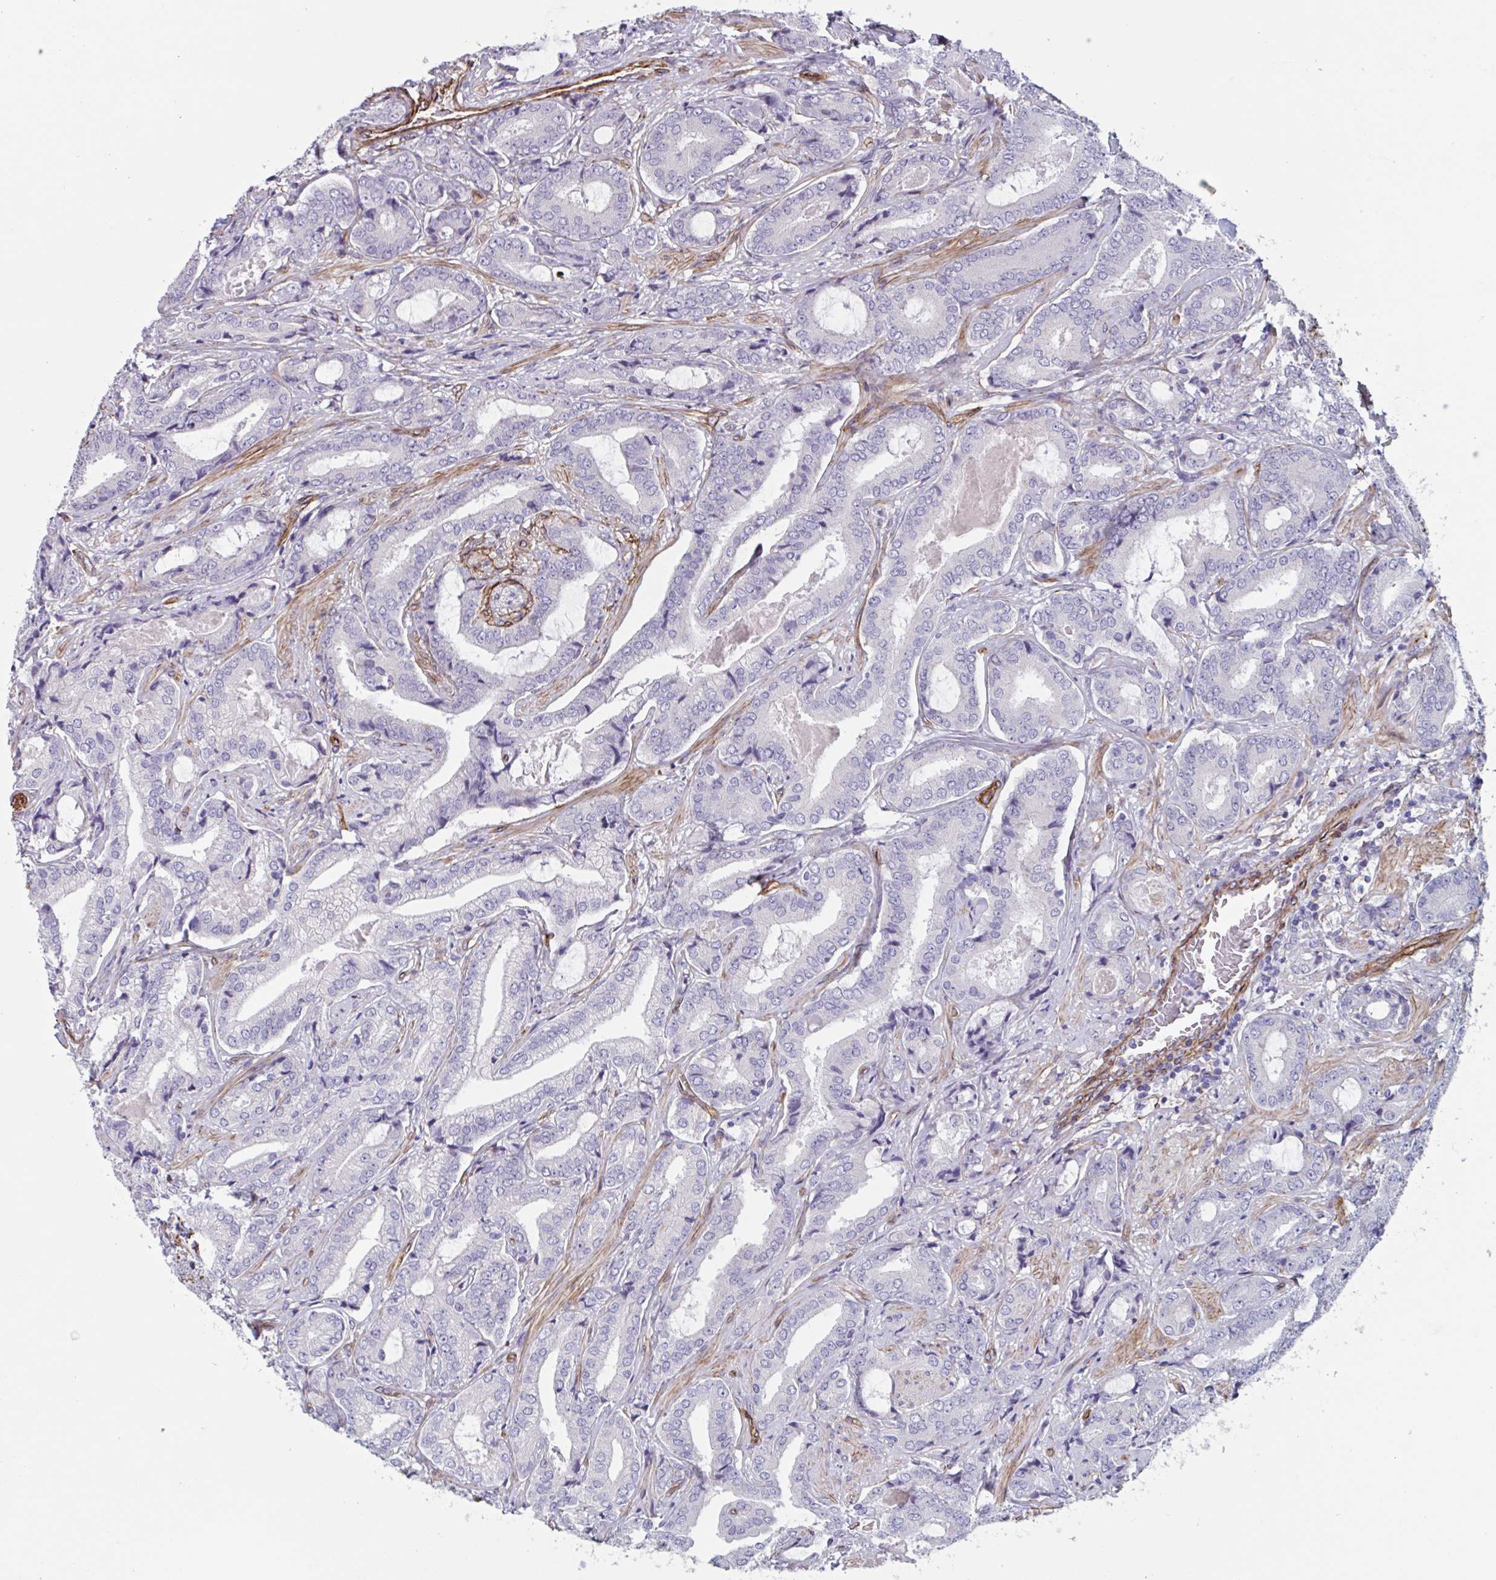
{"staining": {"intensity": "negative", "quantity": "none", "location": "none"}, "tissue": "prostate cancer", "cell_type": "Tumor cells", "image_type": "cancer", "snomed": [{"axis": "morphology", "description": "Adenocarcinoma, High grade"}, {"axis": "topography", "description": "Prostate"}], "caption": "Adenocarcinoma (high-grade) (prostate) stained for a protein using IHC exhibits no staining tumor cells.", "gene": "CITED4", "patient": {"sex": "male", "age": 62}}